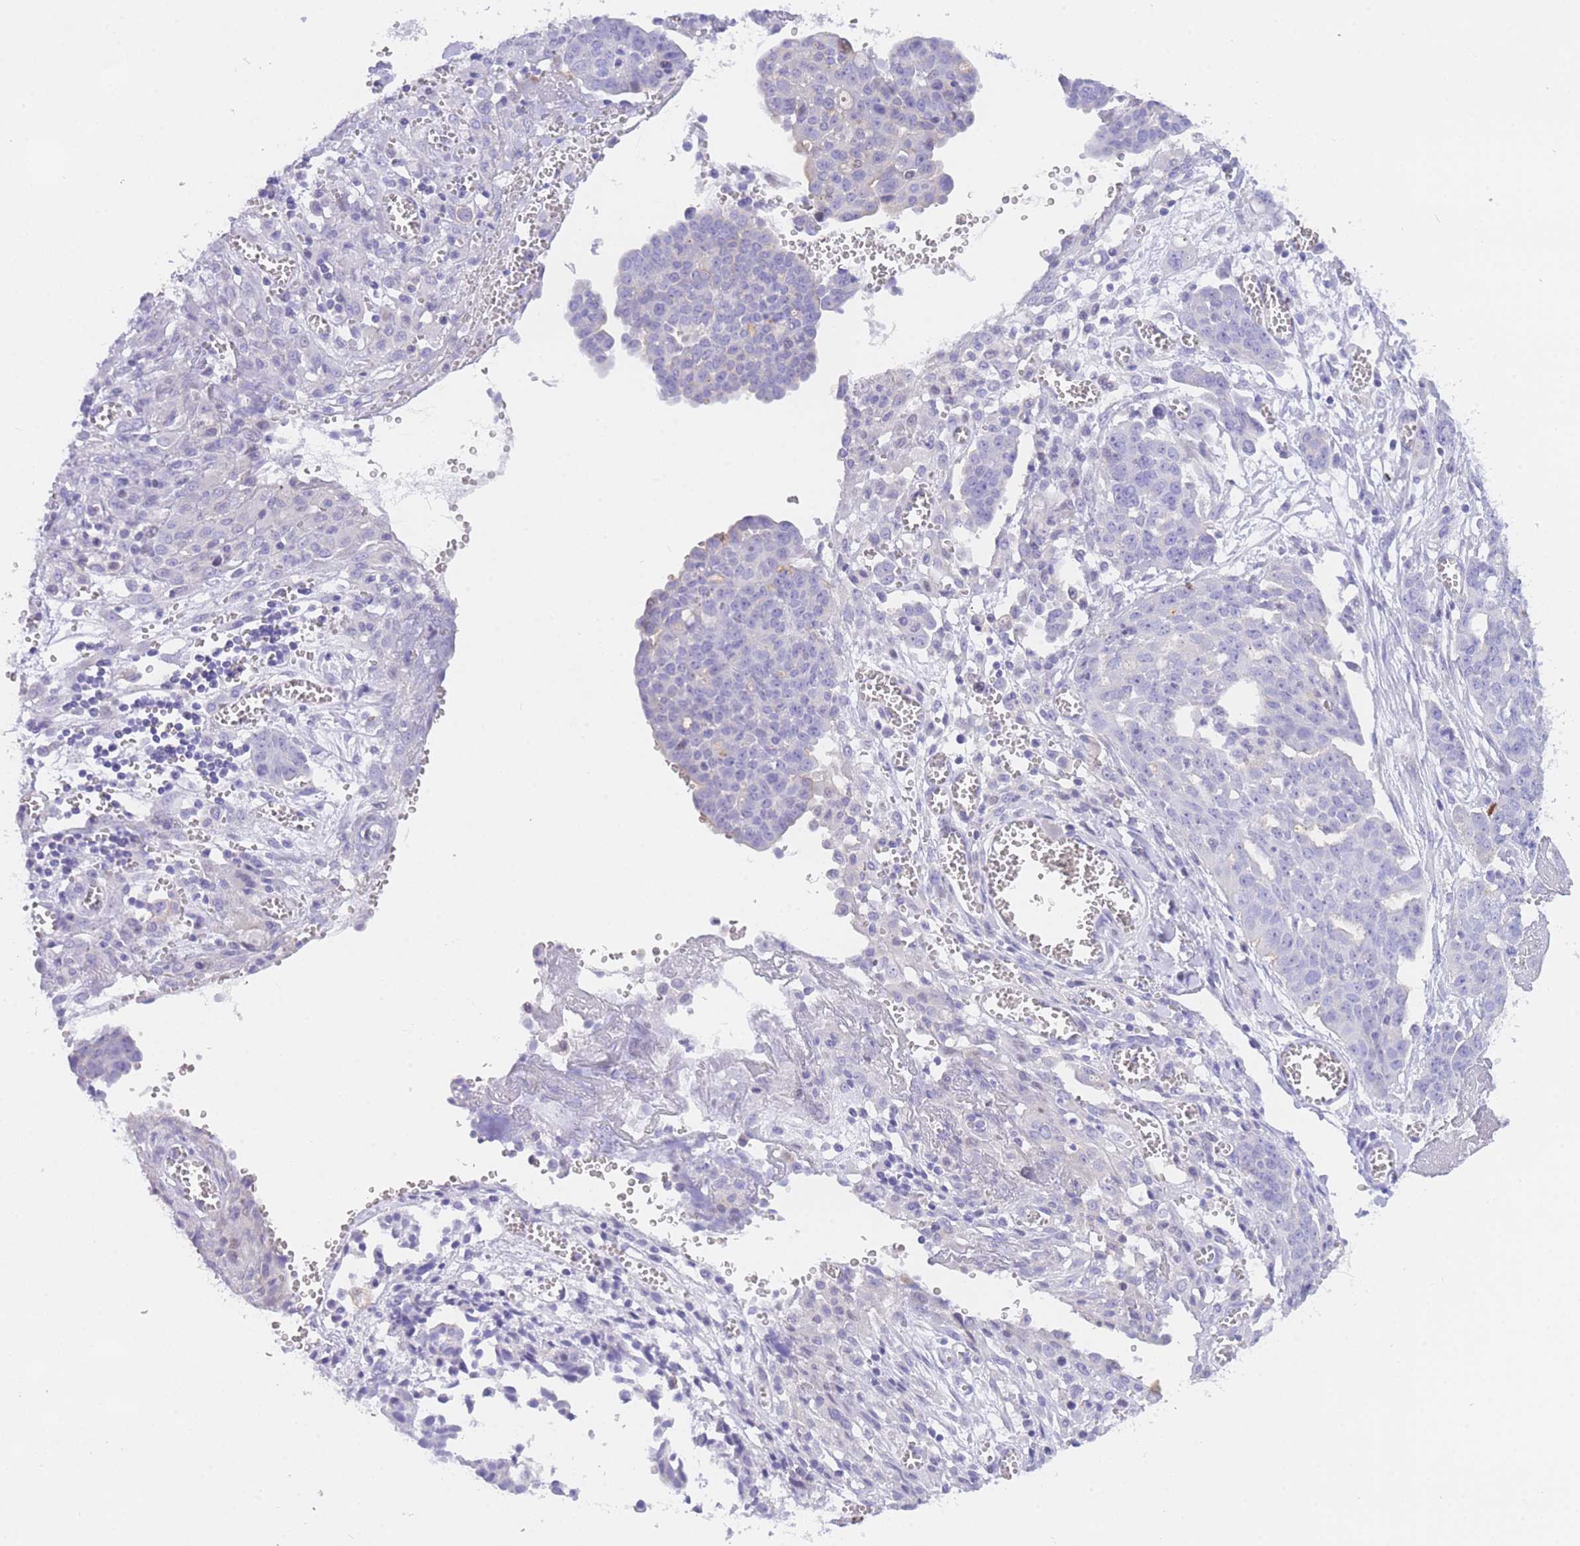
{"staining": {"intensity": "negative", "quantity": "none", "location": "none"}, "tissue": "ovarian cancer", "cell_type": "Tumor cells", "image_type": "cancer", "snomed": [{"axis": "morphology", "description": "Cystadenocarcinoma, serous, NOS"}, {"axis": "topography", "description": "Soft tissue"}, {"axis": "topography", "description": "Ovary"}], "caption": "This histopathology image is of ovarian serous cystadenocarcinoma stained with IHC to label a protein in brown with the nuclei are counter-stained blue. There is no staining in tumor cells.", "gene": "TIFAB", "patient": {"sex": "female", "age": 57}}